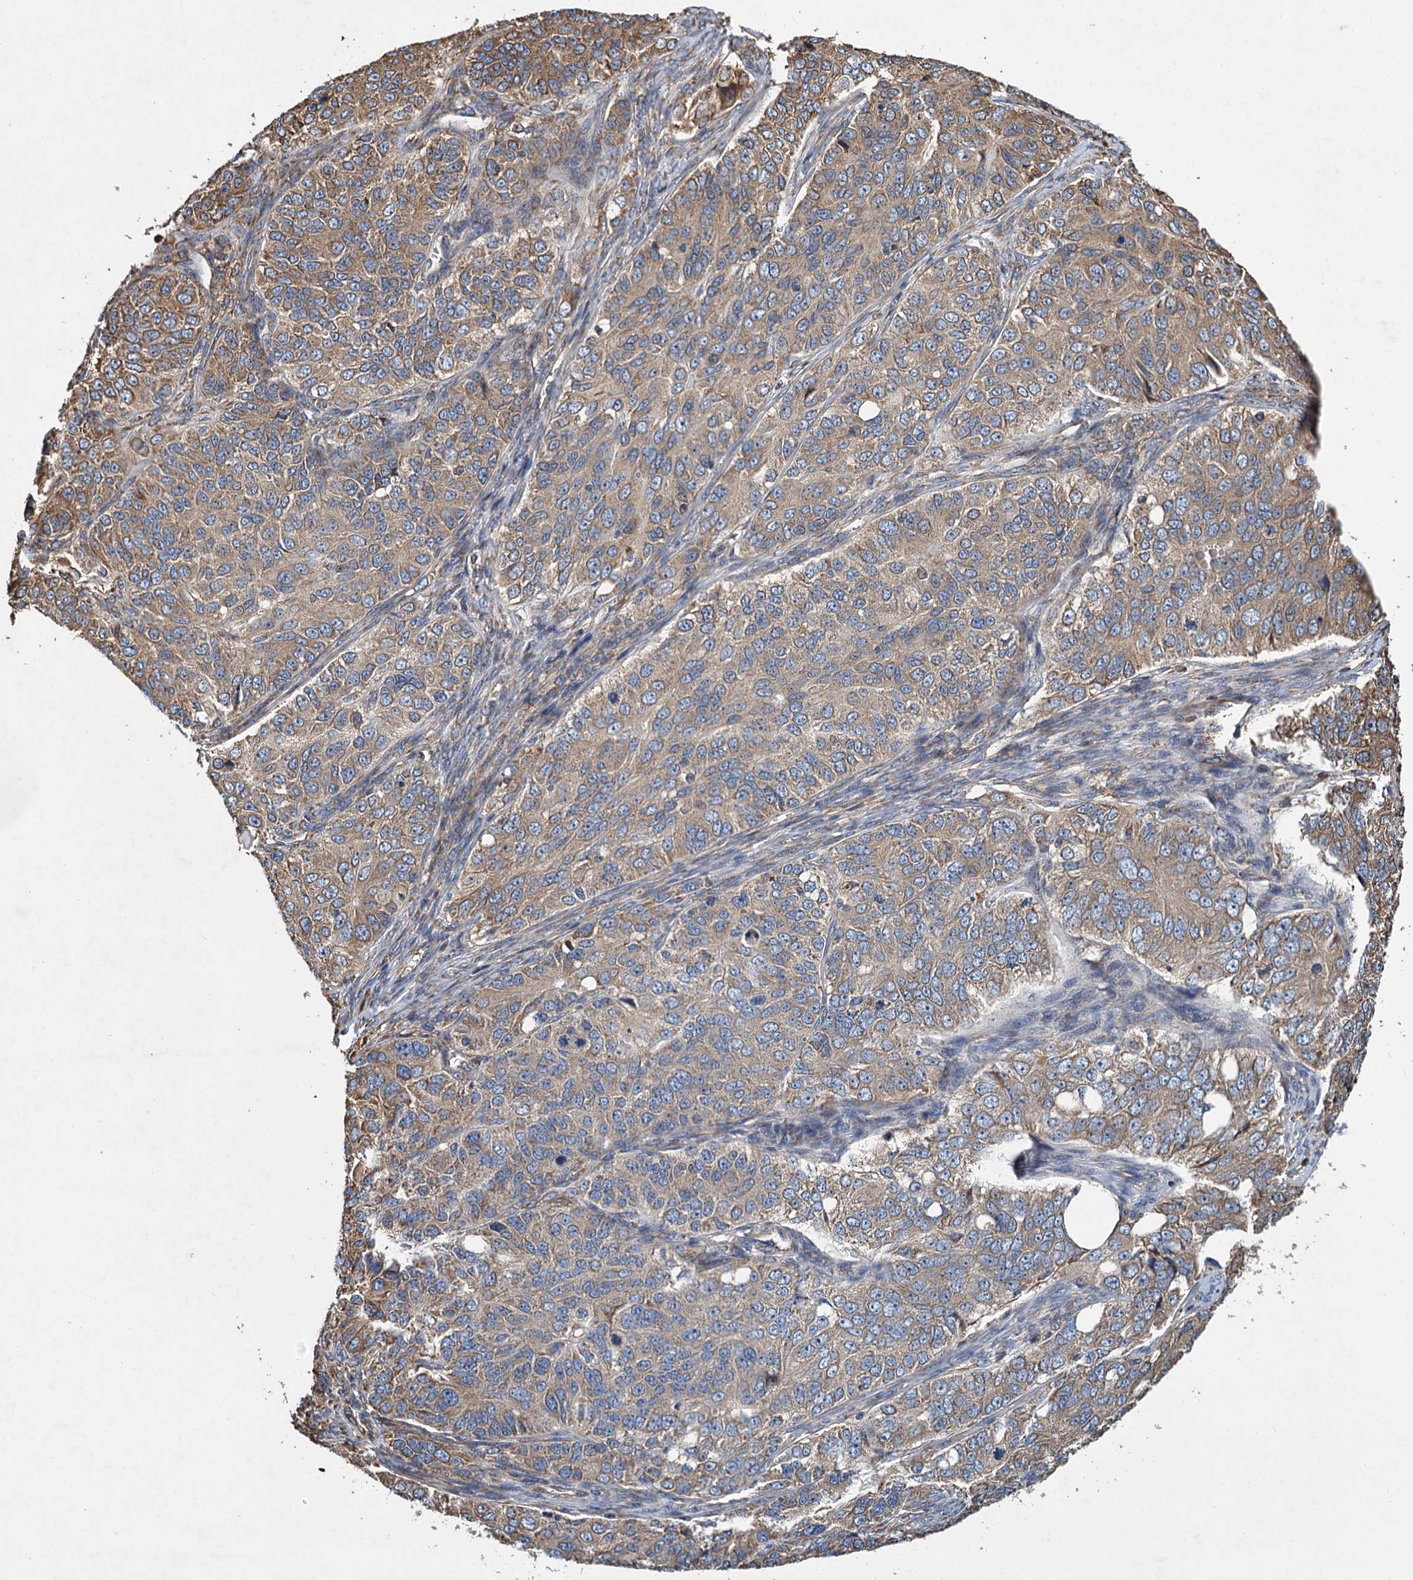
{"staining": {"intensity": "moderate", "quantity": ">75%", "location": "cytoplasmic/membranous"}, "tissue": "ovarian cancer", "cell_type": "Tumor cells", "image_type": "cancer", "snomed": [{"axis": "morphology", "description": "Carcinoma, endometroid"}, {"axis": "topography", "description": "Ovary"}], "caption": "Protein analysis of ovarian cancer tissue reveals moderate cytoplasmic/membranous expression in about >75% of tumor cells.", "gene": "LINS1", "patient": {"sex": "female", "age": 51}}